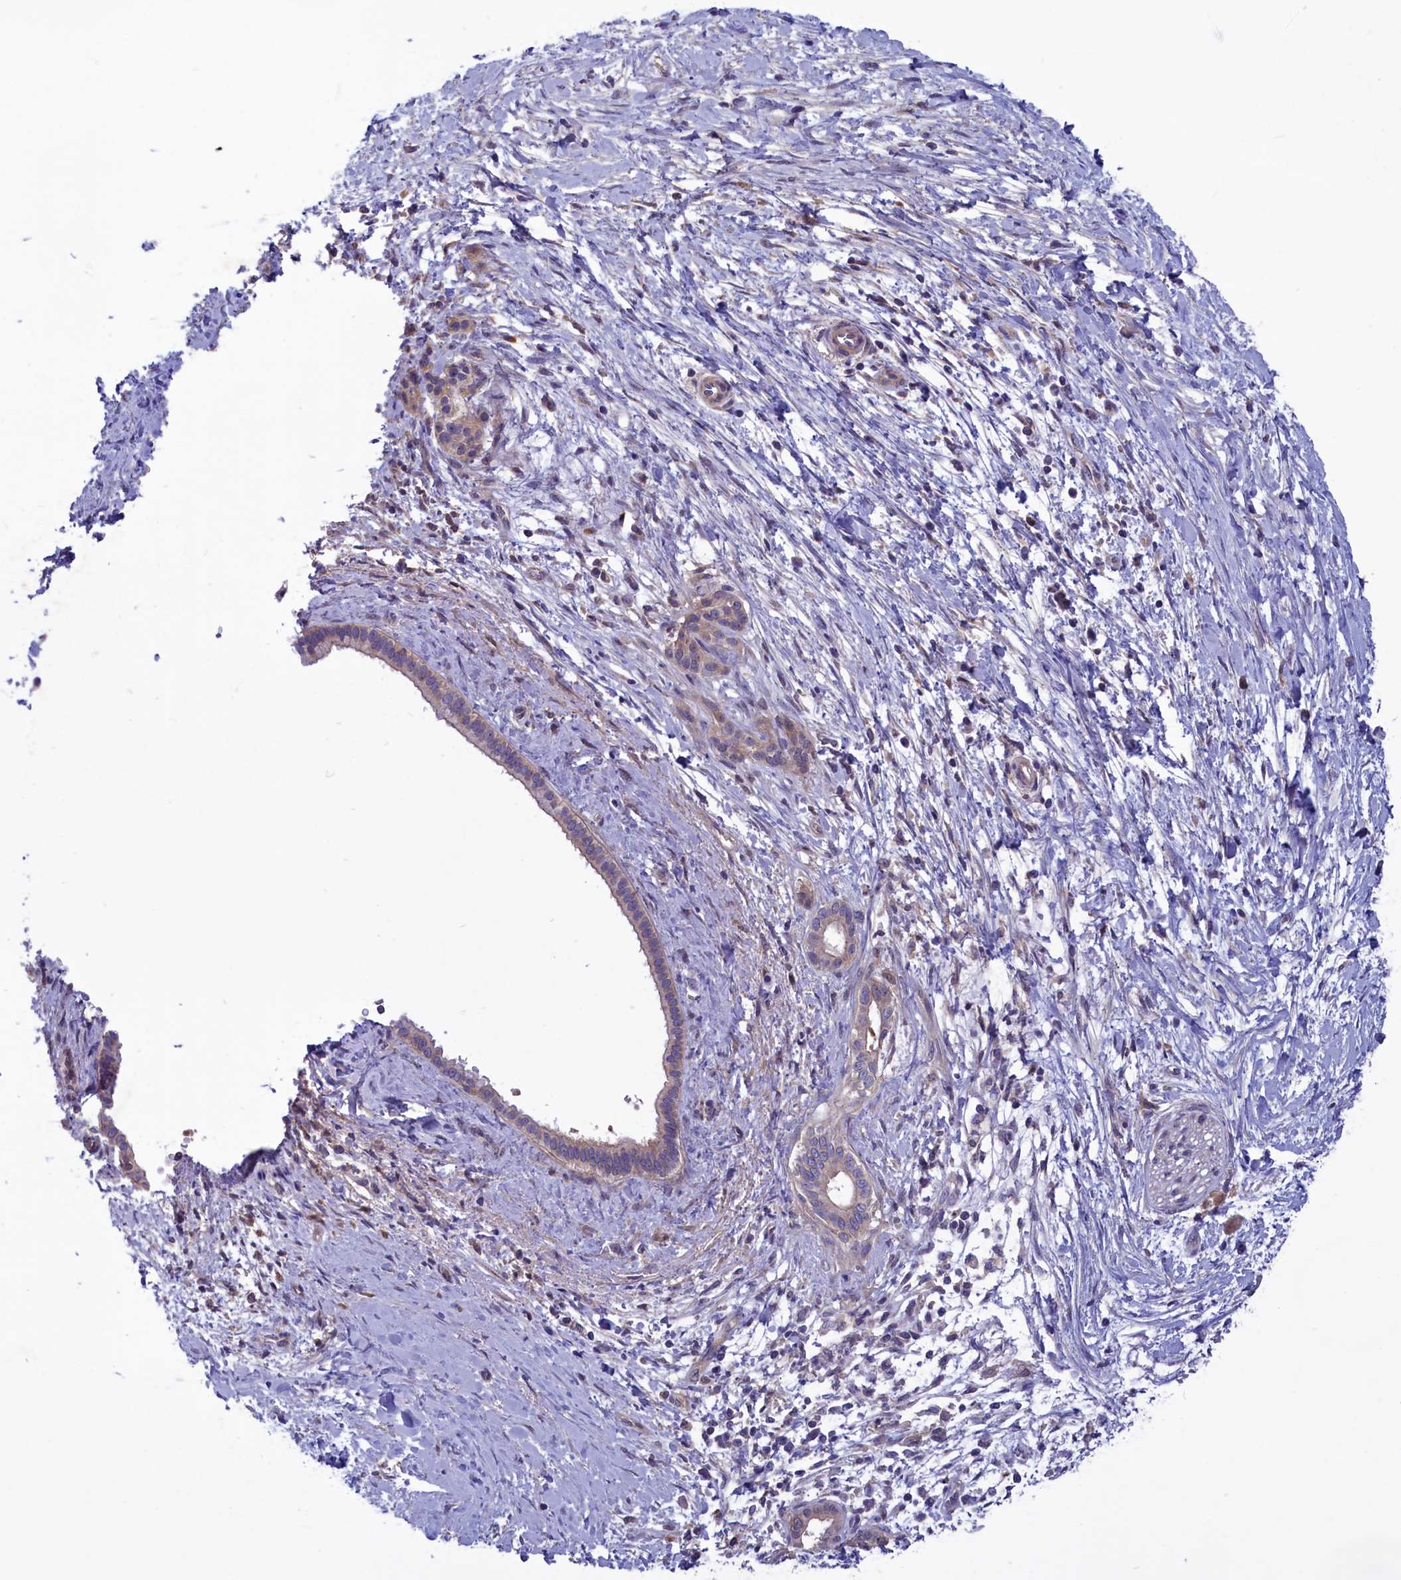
{"staining": {"intensity": "weak", "quantity": "<25%", "location": "cytoplasmic/membranous"}, "tissue": "pancreatic cancer", "cell_type": "Tumor cells", "image_type": "cancer", "snomed": [{"axis": "morphology", "description": "Adenocarcinoma, NOS"}, {"axis": "topography", "description": "Pancreas"}], "caption": "The photomicrograph reveals no staining of tumor cells in pancreatic cancer (adenocarcinoma).", "gene": "AMDHD2", "patient": {"sex": "male", "age": 58}}